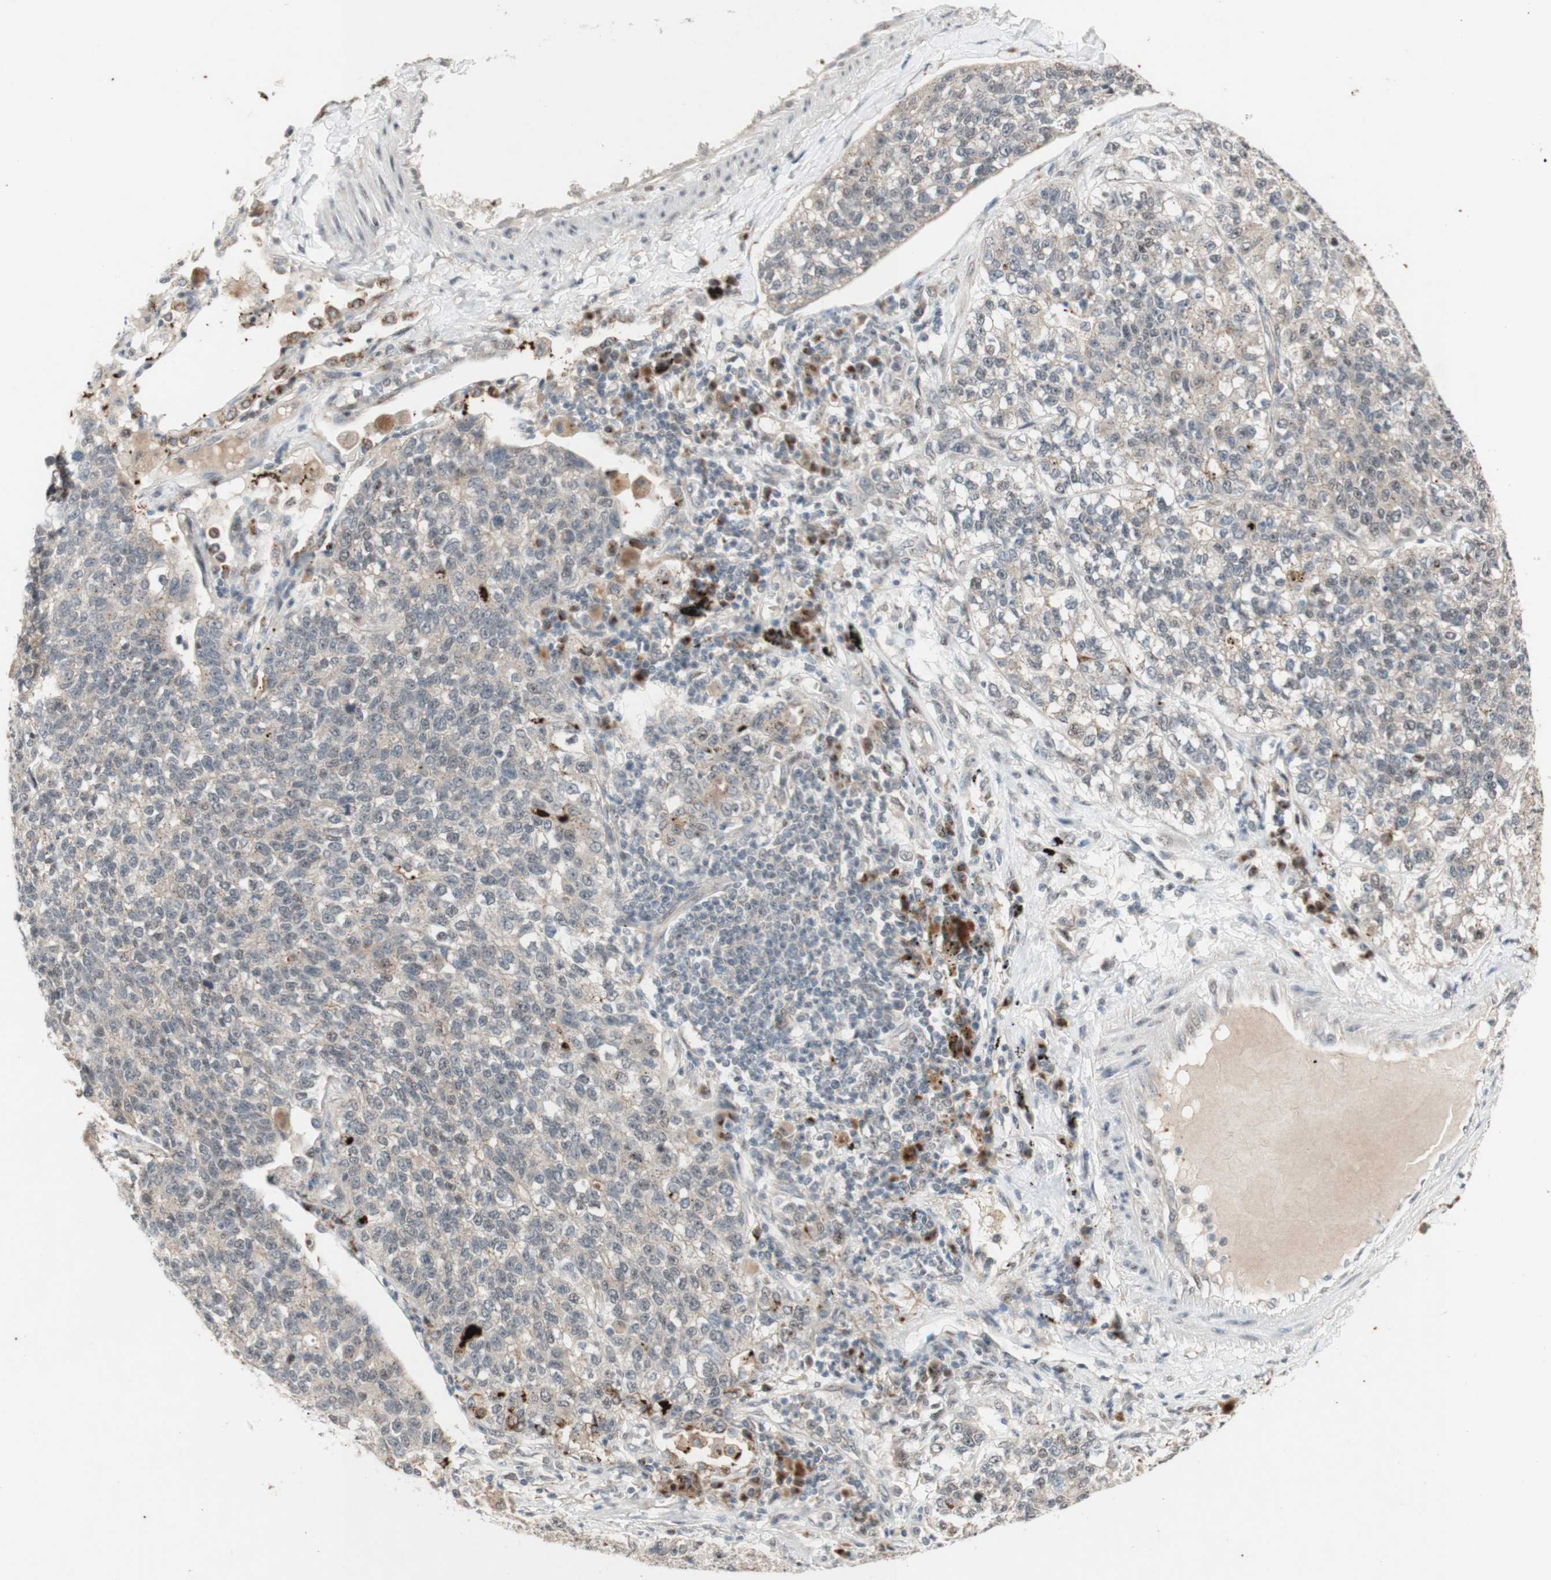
{"staining": {"intensity": "weak", "quantity": ">75%", "location": "cytoplasmic/membranous"}, "tissue": "lung cancer", "cell_type": "Tumor cells", "image_type": "cancer", "snomed": [{"axis": "morphology", "description": "Adenocarcinoma, NOS"}, {"axis": "topography", "description": "Lung"}], "caption": "Human lung cancer (adenocarcinoma) stained with a protein marker reveals weak staining in tumor cells.", "gene": "CYLD", "patient": {"sex": "male", "age": 49}}